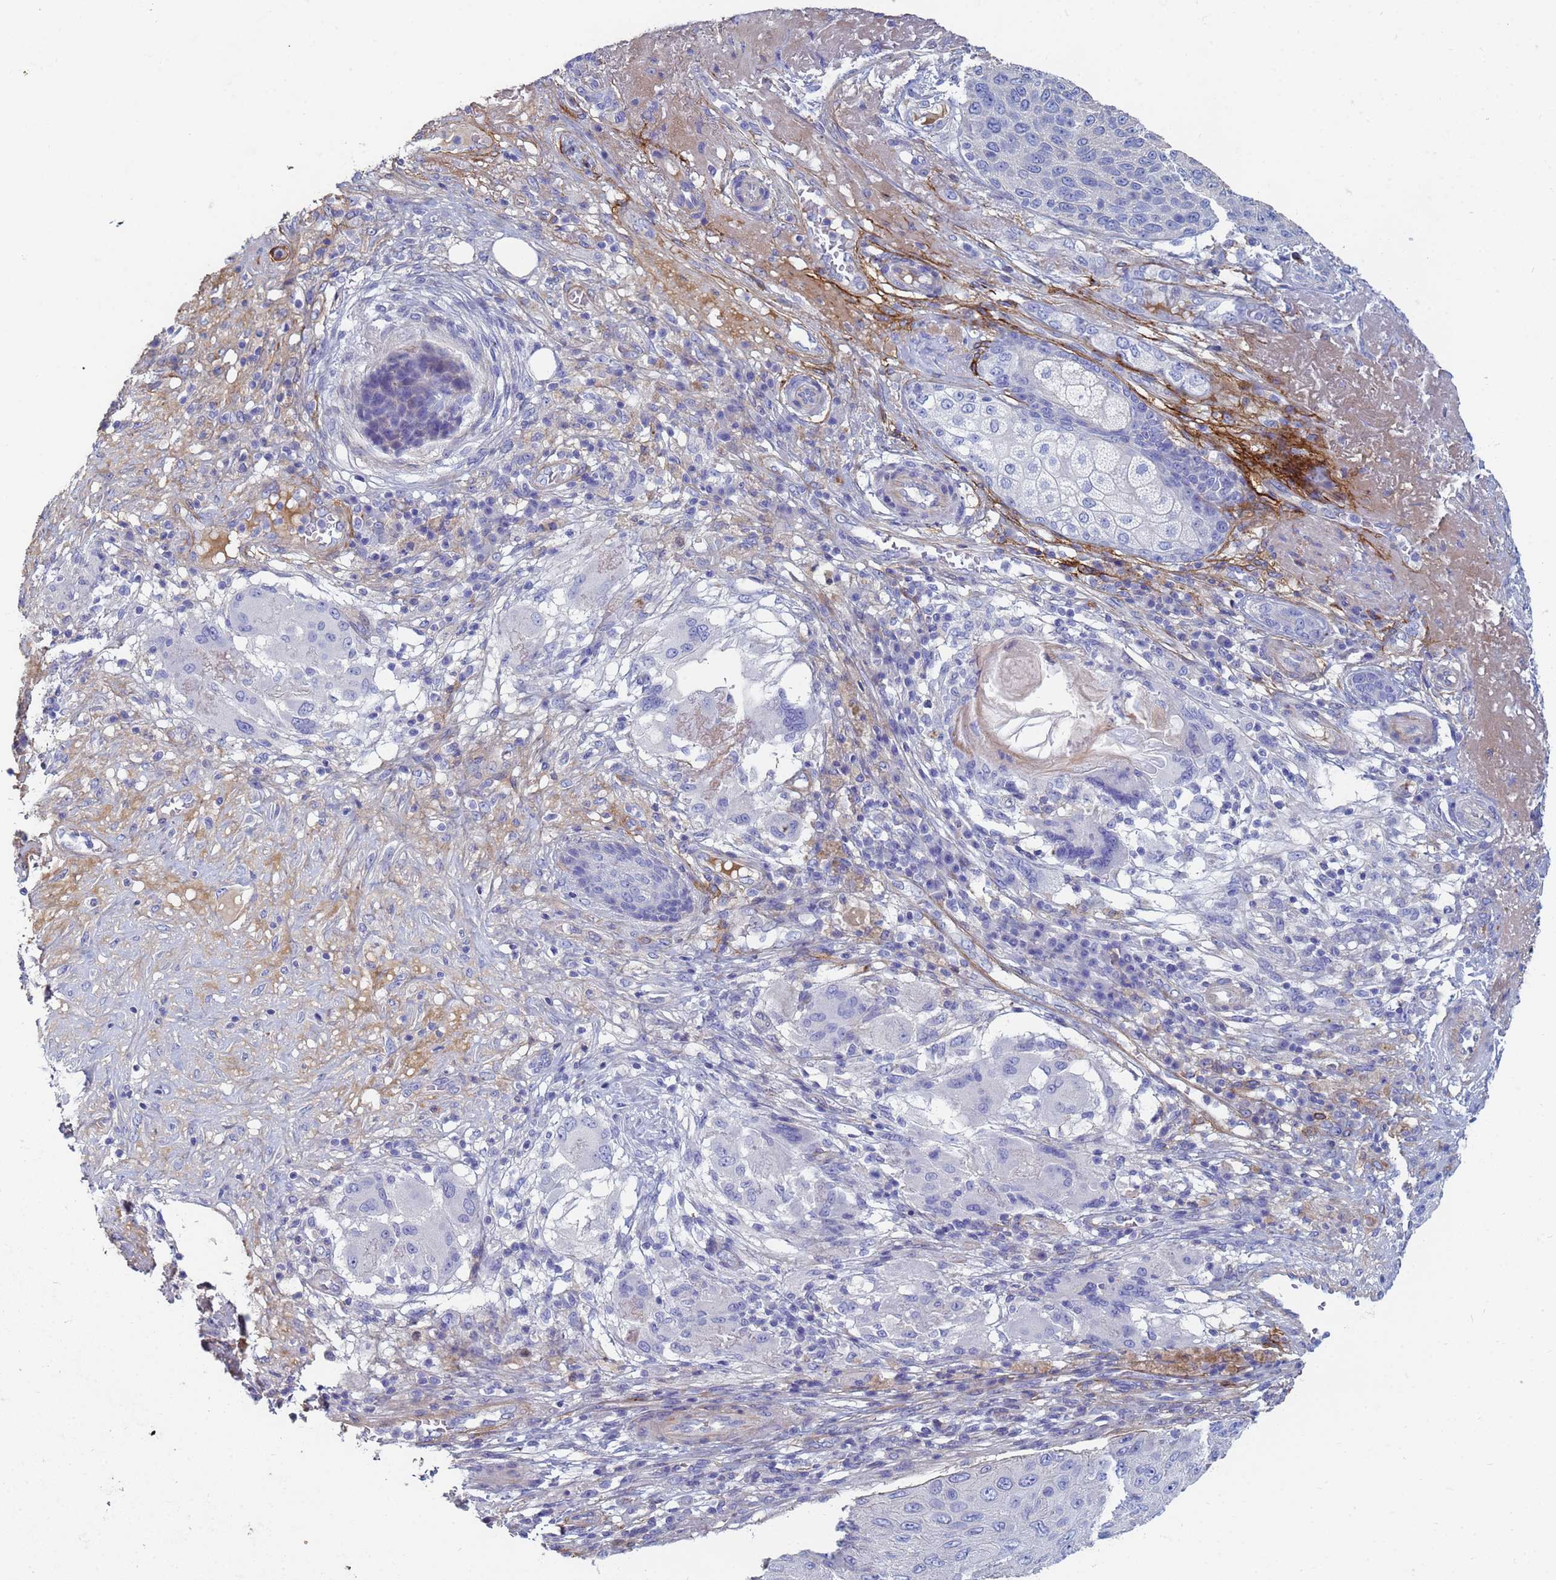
{"staining": {"intensity": "negative", "quantity": "none", "location": "none"}, "tissue": "skin cancer", "cell_type": "Tumor cells", "image_type": "cancer", "snomed": [{"axis": "morphology", "description": "Squamous cell carcinoma, NOS"}, {"axis": "topography", "description": "Skin"}], "caption": "DAB (3,3'-diaminobenzidine) immunohistochemical staining of human skin cancer (squamous cell carcinoma) reveals no significant staining in tumor cells.", "gene": "ABCA8", "patient": {"sex": "female", "age": 88}}